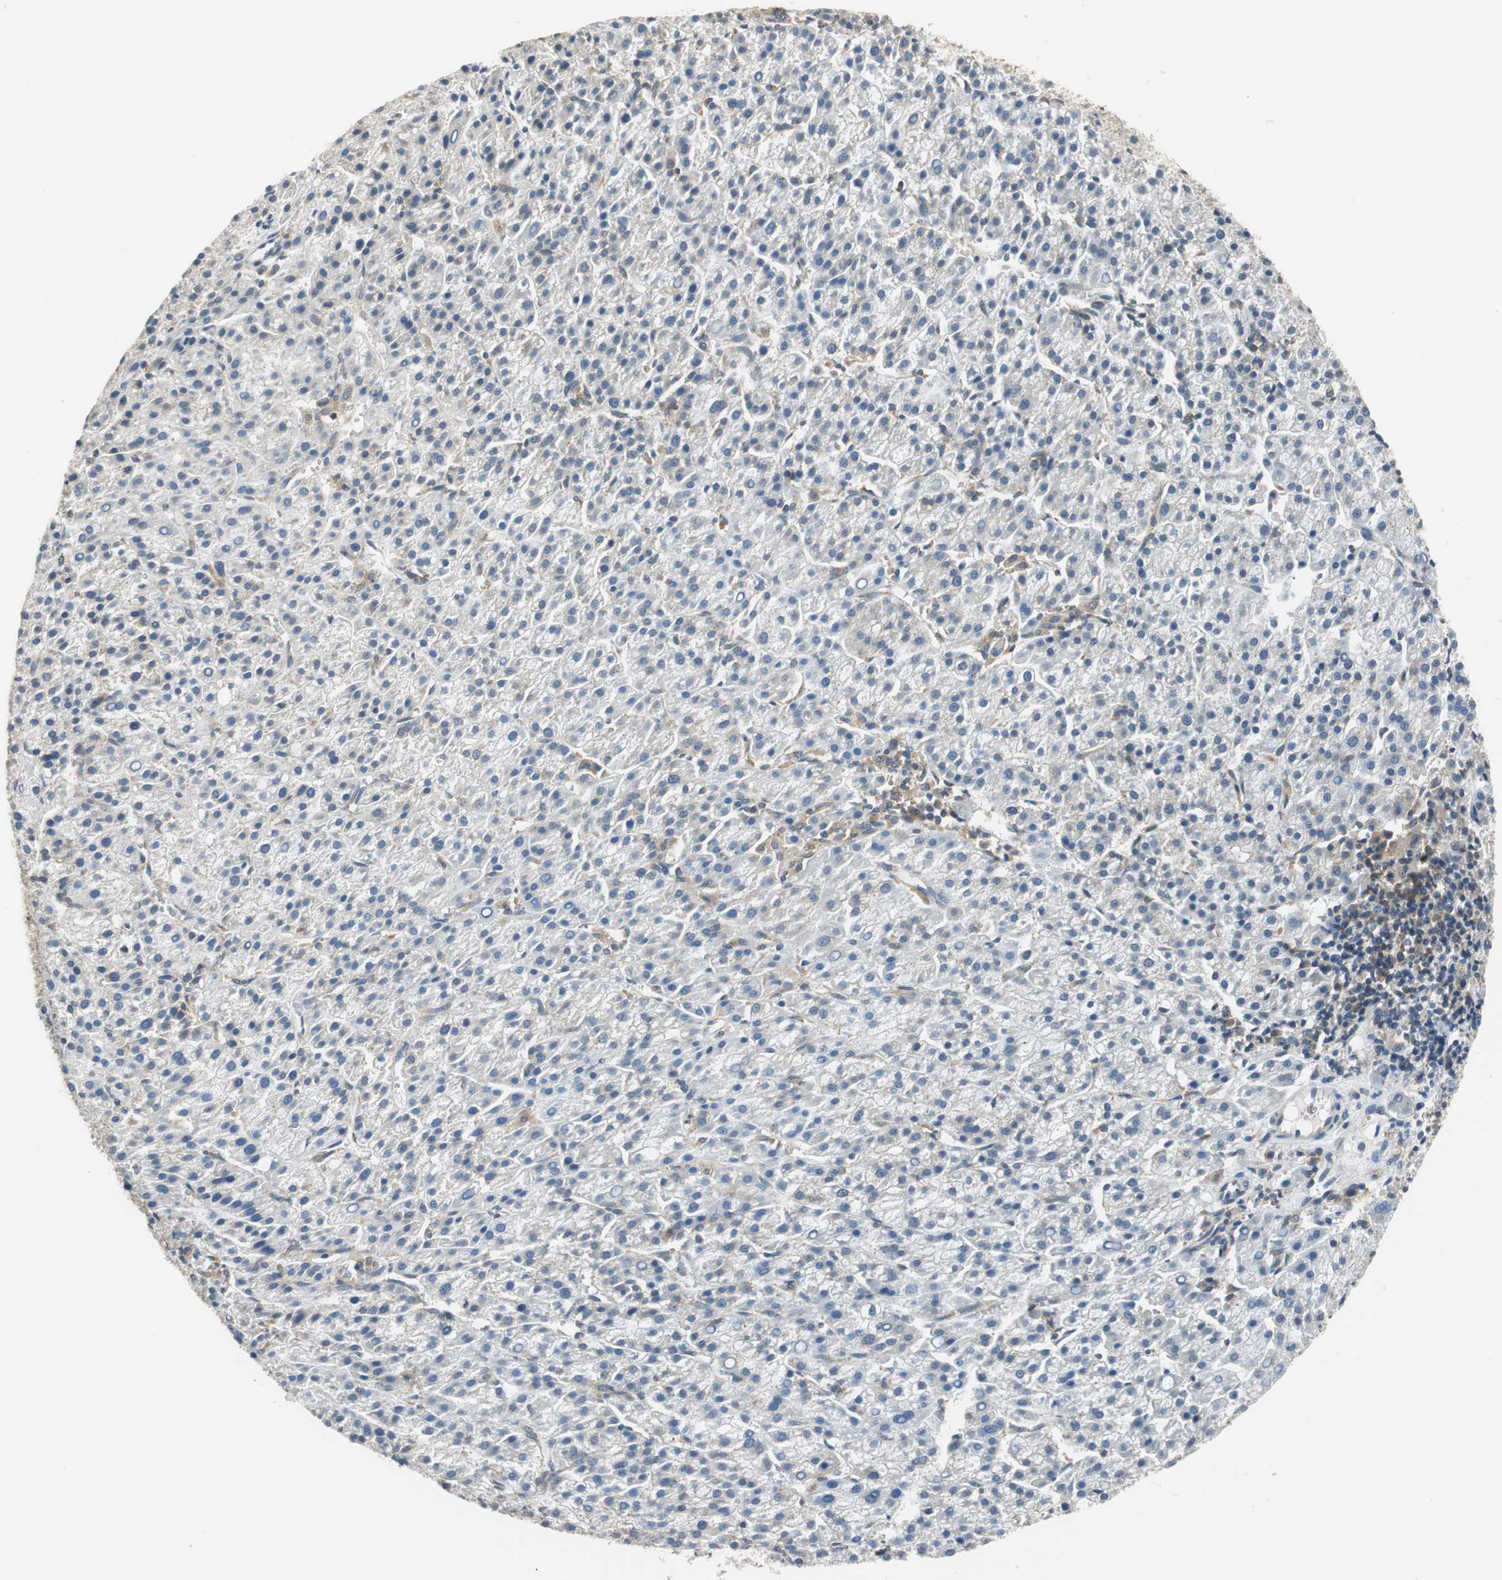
{"staining": {"intensity": "weak", "quantity": "<25%", "location": "cytoplasmic/membranous"}, "tissue": "liver cancer", "cell_type": "Tumor cells", "image_type": "cancer", "snomed": [{"axis": "morphology", "description": "Carcinoma, Hepatocellular, NOS"}, {"axis": "topography", "description": "Liver"}], "caption": "Immunohistochemical staining of human liver cancer (hepatocellular carcinoma) displays no significant positivity in tumor cells.", "gene": "CNOT3", "patient": {"sex": "female", "age": 58}}